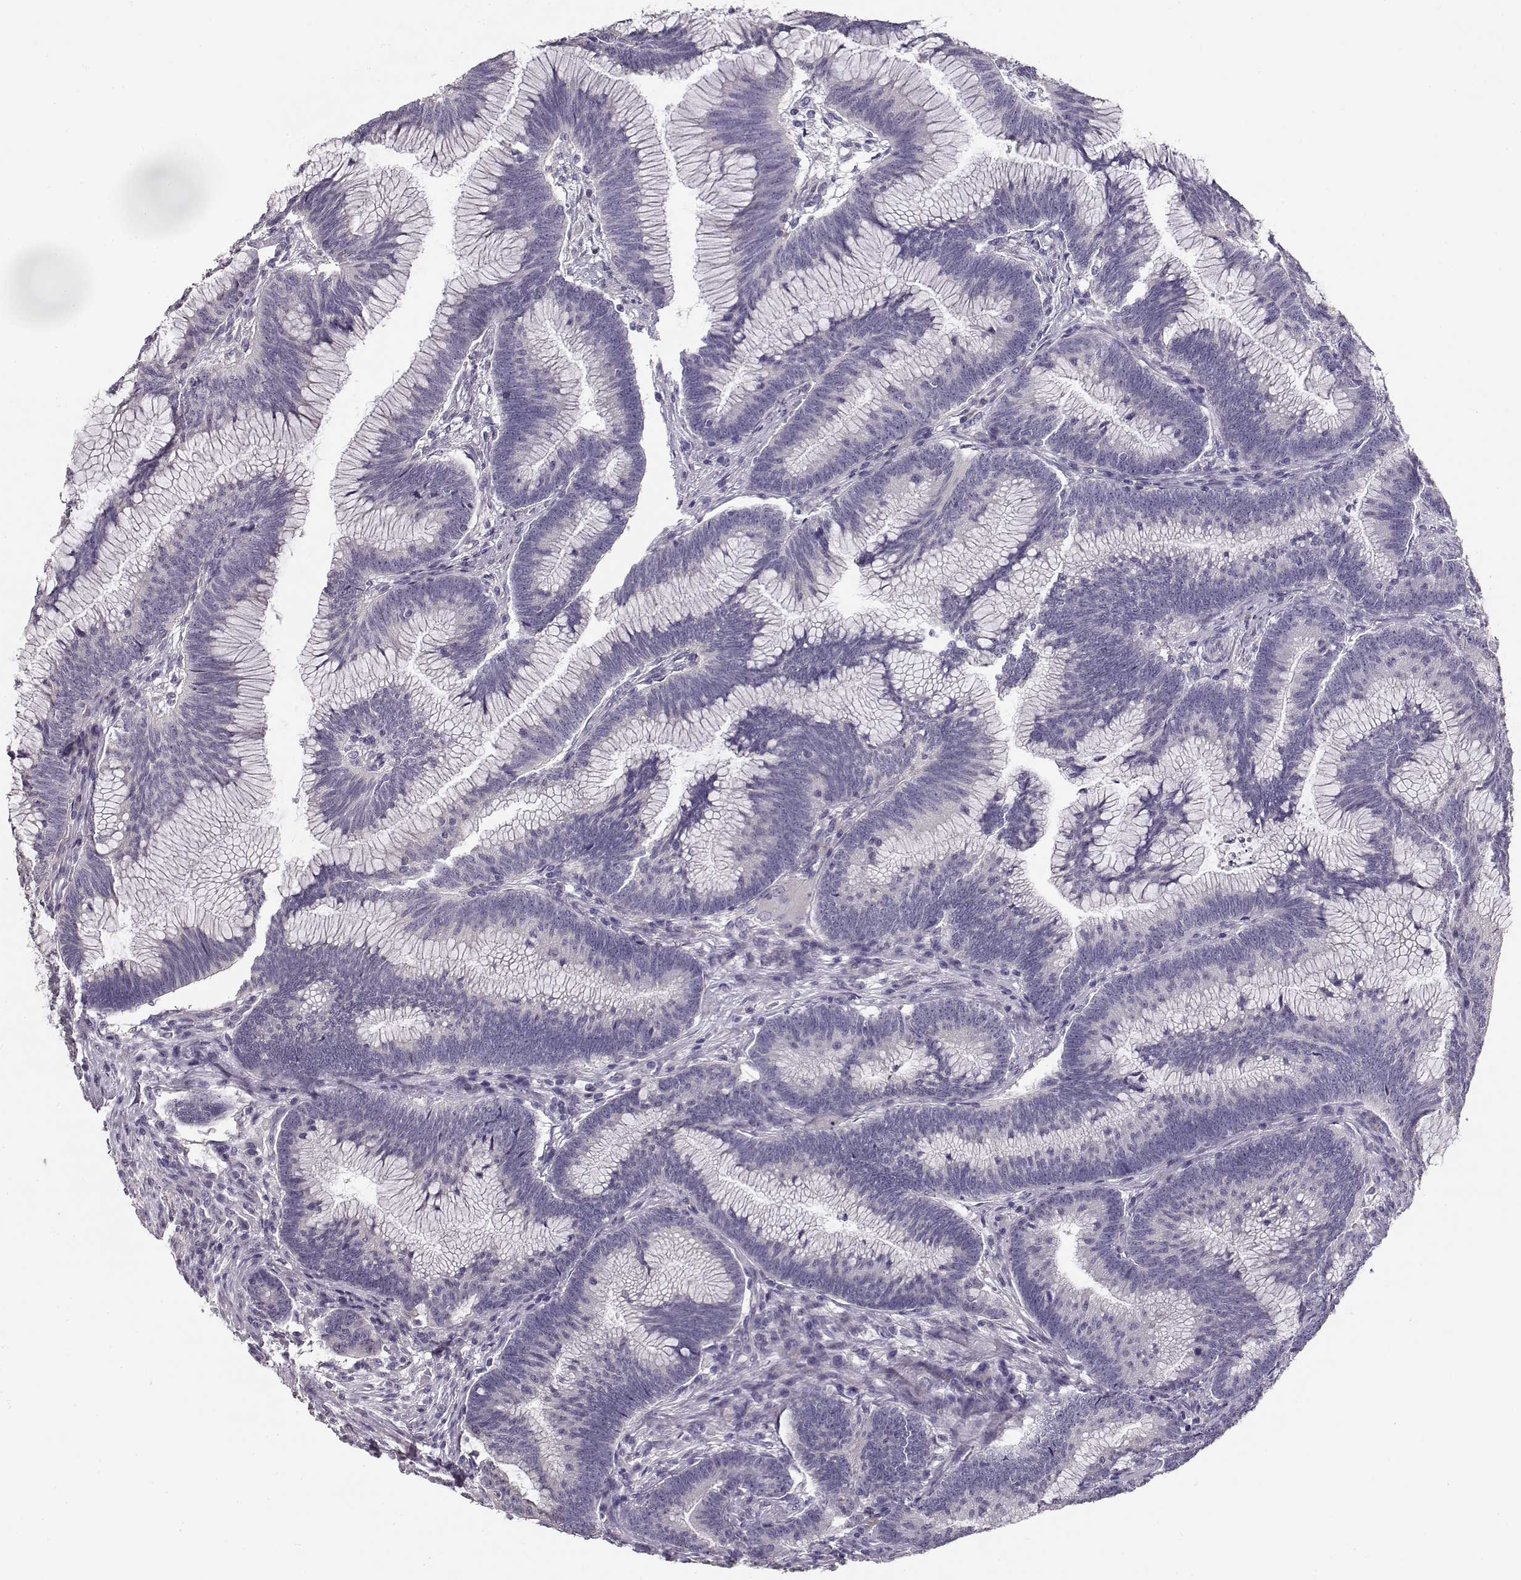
{"staining": {"intensity": "negative", "quantity": "none", "location": "none"}, "tissue": "colorectal cancer", "cell_type": "Tumor cells", "image_type": "cancer", "snomed": [{"axis": "morphology", "description": "Adenocarcinoma, NOS"}, {"axis": "topography", "description": "Colon"}], "caption": "Tumor cells are negative for brown protein staining in adenocarcinoma (colorectal). The staining is performed using DAB brown chromogen with nuclei counter-stained in using hematoxylin.", "gene": "GLIPR1L2", "patient": {"sex": "female", "age": 78}}